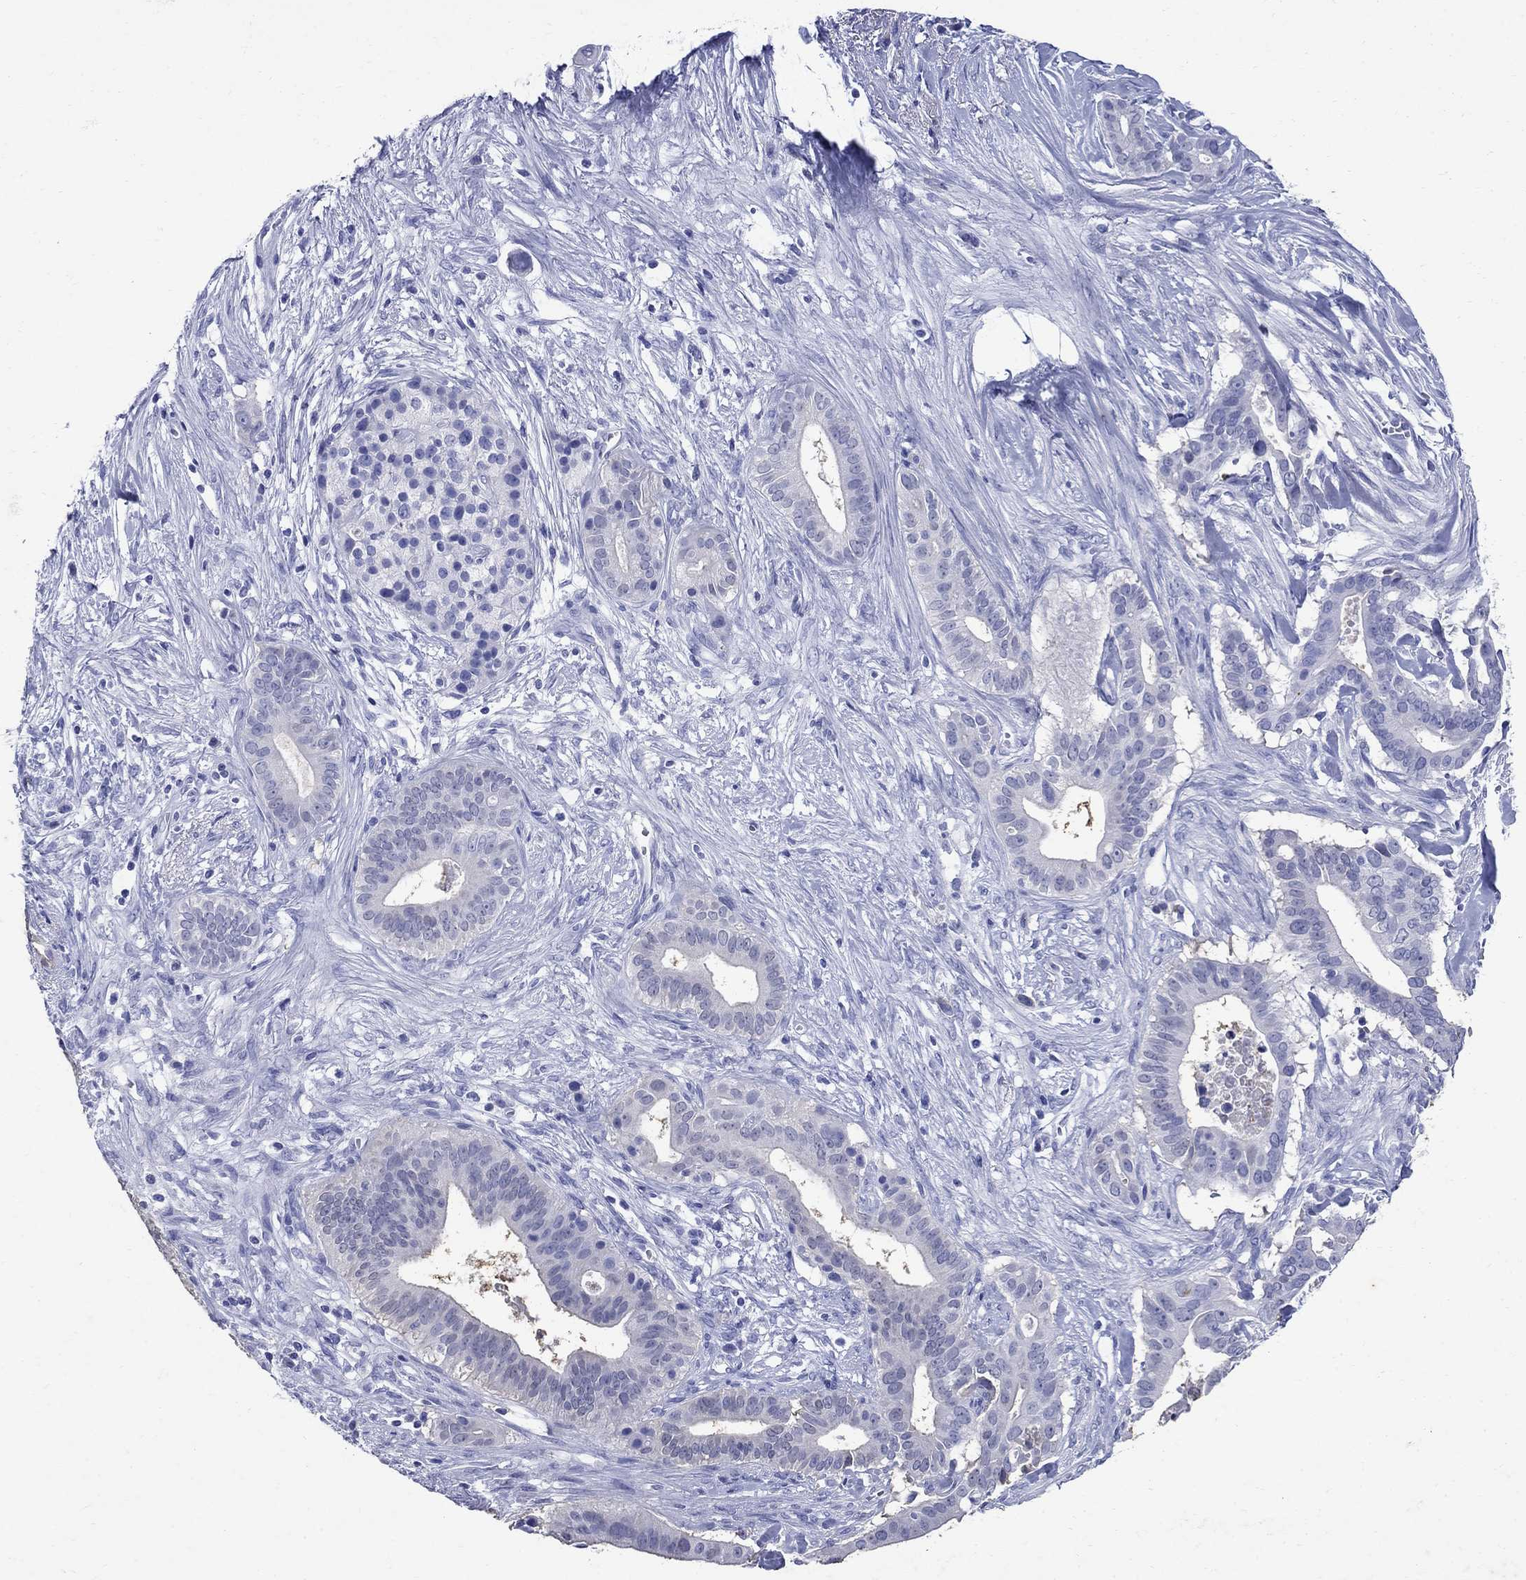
{"staining": {"intensity": "negative", "quantity": "none", "location": "none"}, "tissue": "pancreatic cancer", "cell_type": "Tumor cells", "image_type": "cancer", "snomed": [{"axis": "morphology", "description": "Adenocarcinoma, NOS"}, {"axis": "topography", "description": "Pancreas"}], "caption": "High power microscopy photomicrograph of an immunohistochemistry (IHC) photomicrograph of pancreatic cancer, revealing no significant staining in tumor cells. (DAB immunohistochemistry (IHC) visualized using brightfield microscopy, high magnification).", "gene": "CD1A", "patient": {"sex": "male", "age": 61}}